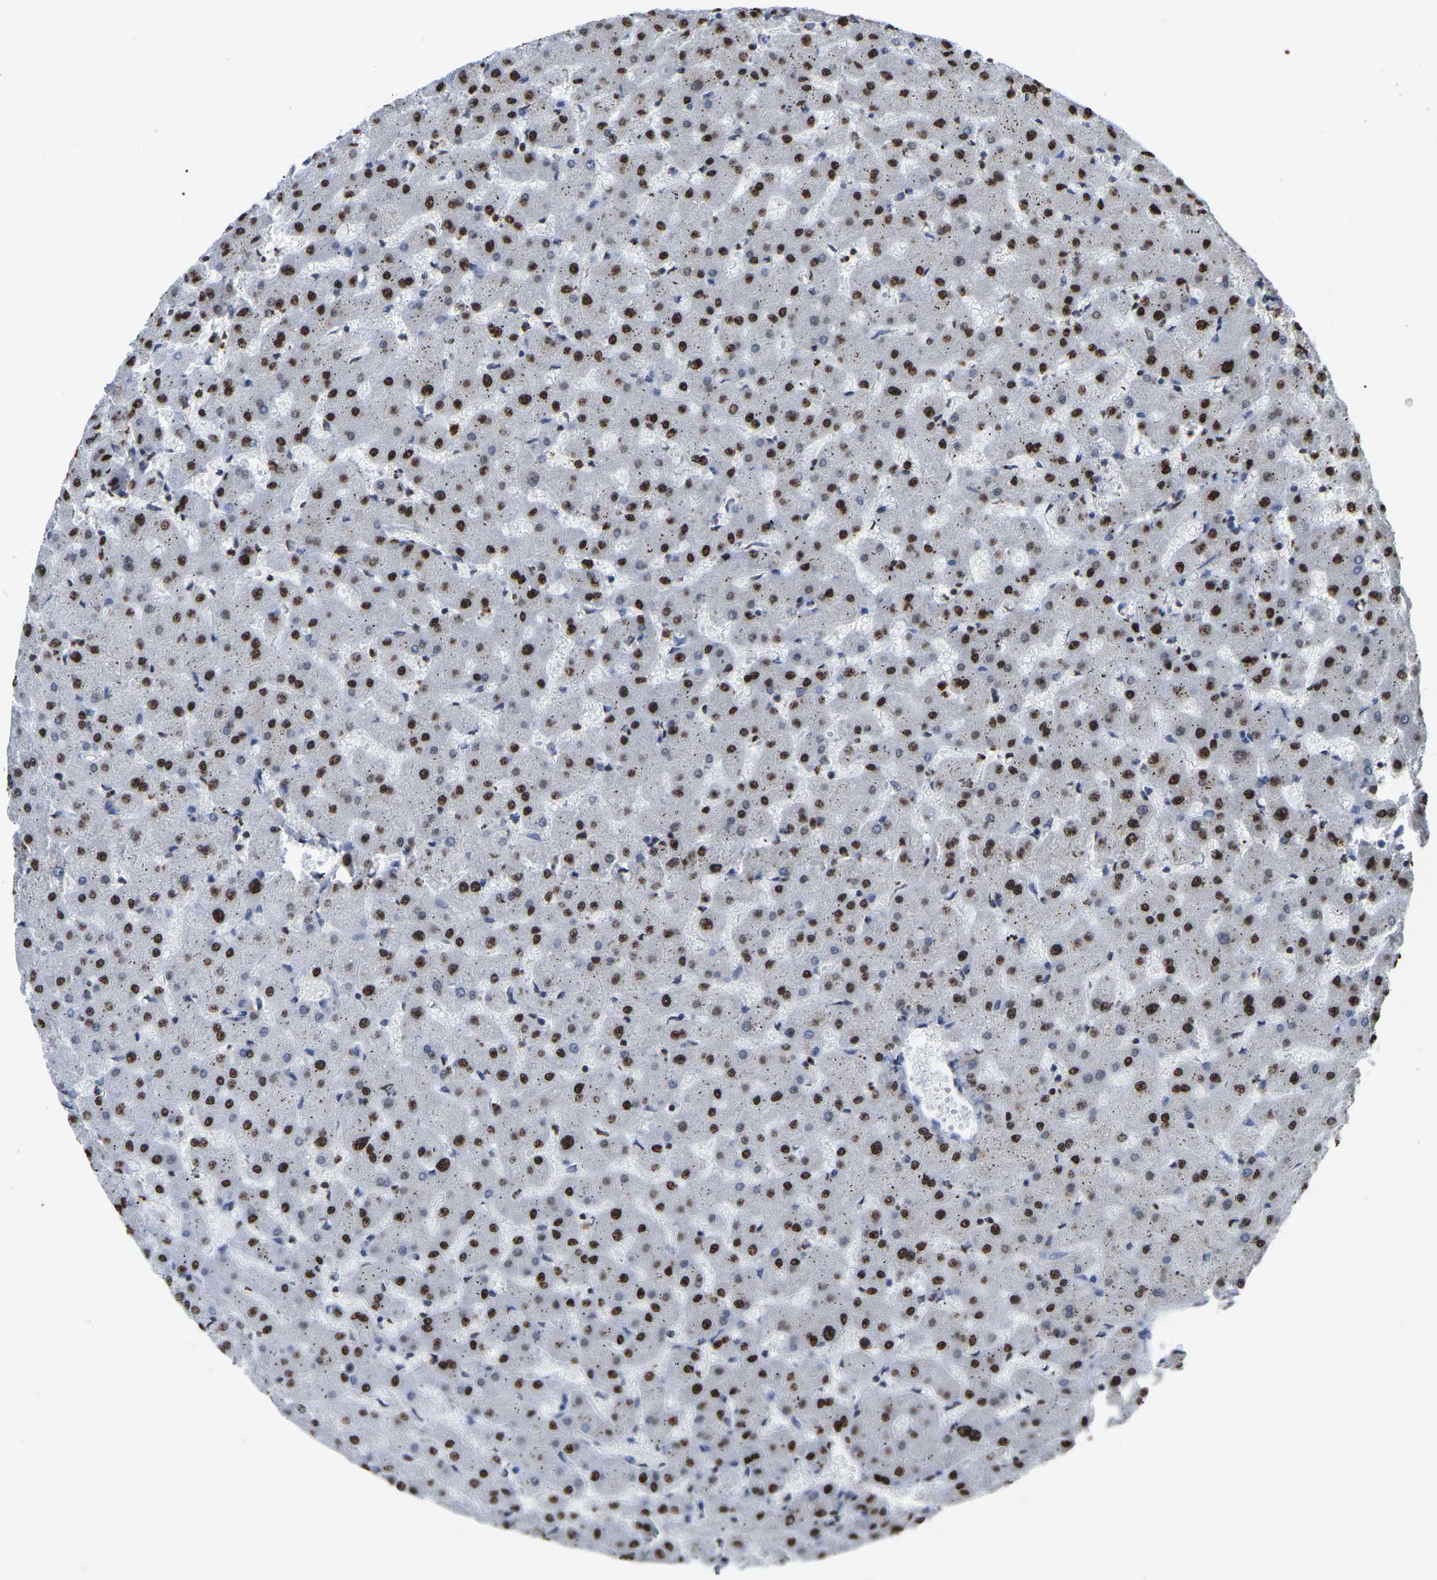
{"staining": {"intensity": "strong", "quantity": "25%-75%", "location": "nuclear"}, "tissue": "liver", "cell_type": "Cholangiocytes", "image_type": "normal", "snomed": [{"axis": "morphology", "description": "Normal tissue, NOS"}, {"axis": "topography", "description": "Liver"}], "caption": "An immunohistochemistry photomicrograph of unremarkable tissue is shown. Protein staining in brown shows strong nuclear positivity in liver within cholangiocytes. The protein is shown in brown color, while the nuclei are stained blue.", "gene": "RBL2", "patient": {"sex": "female", "age": 63}}